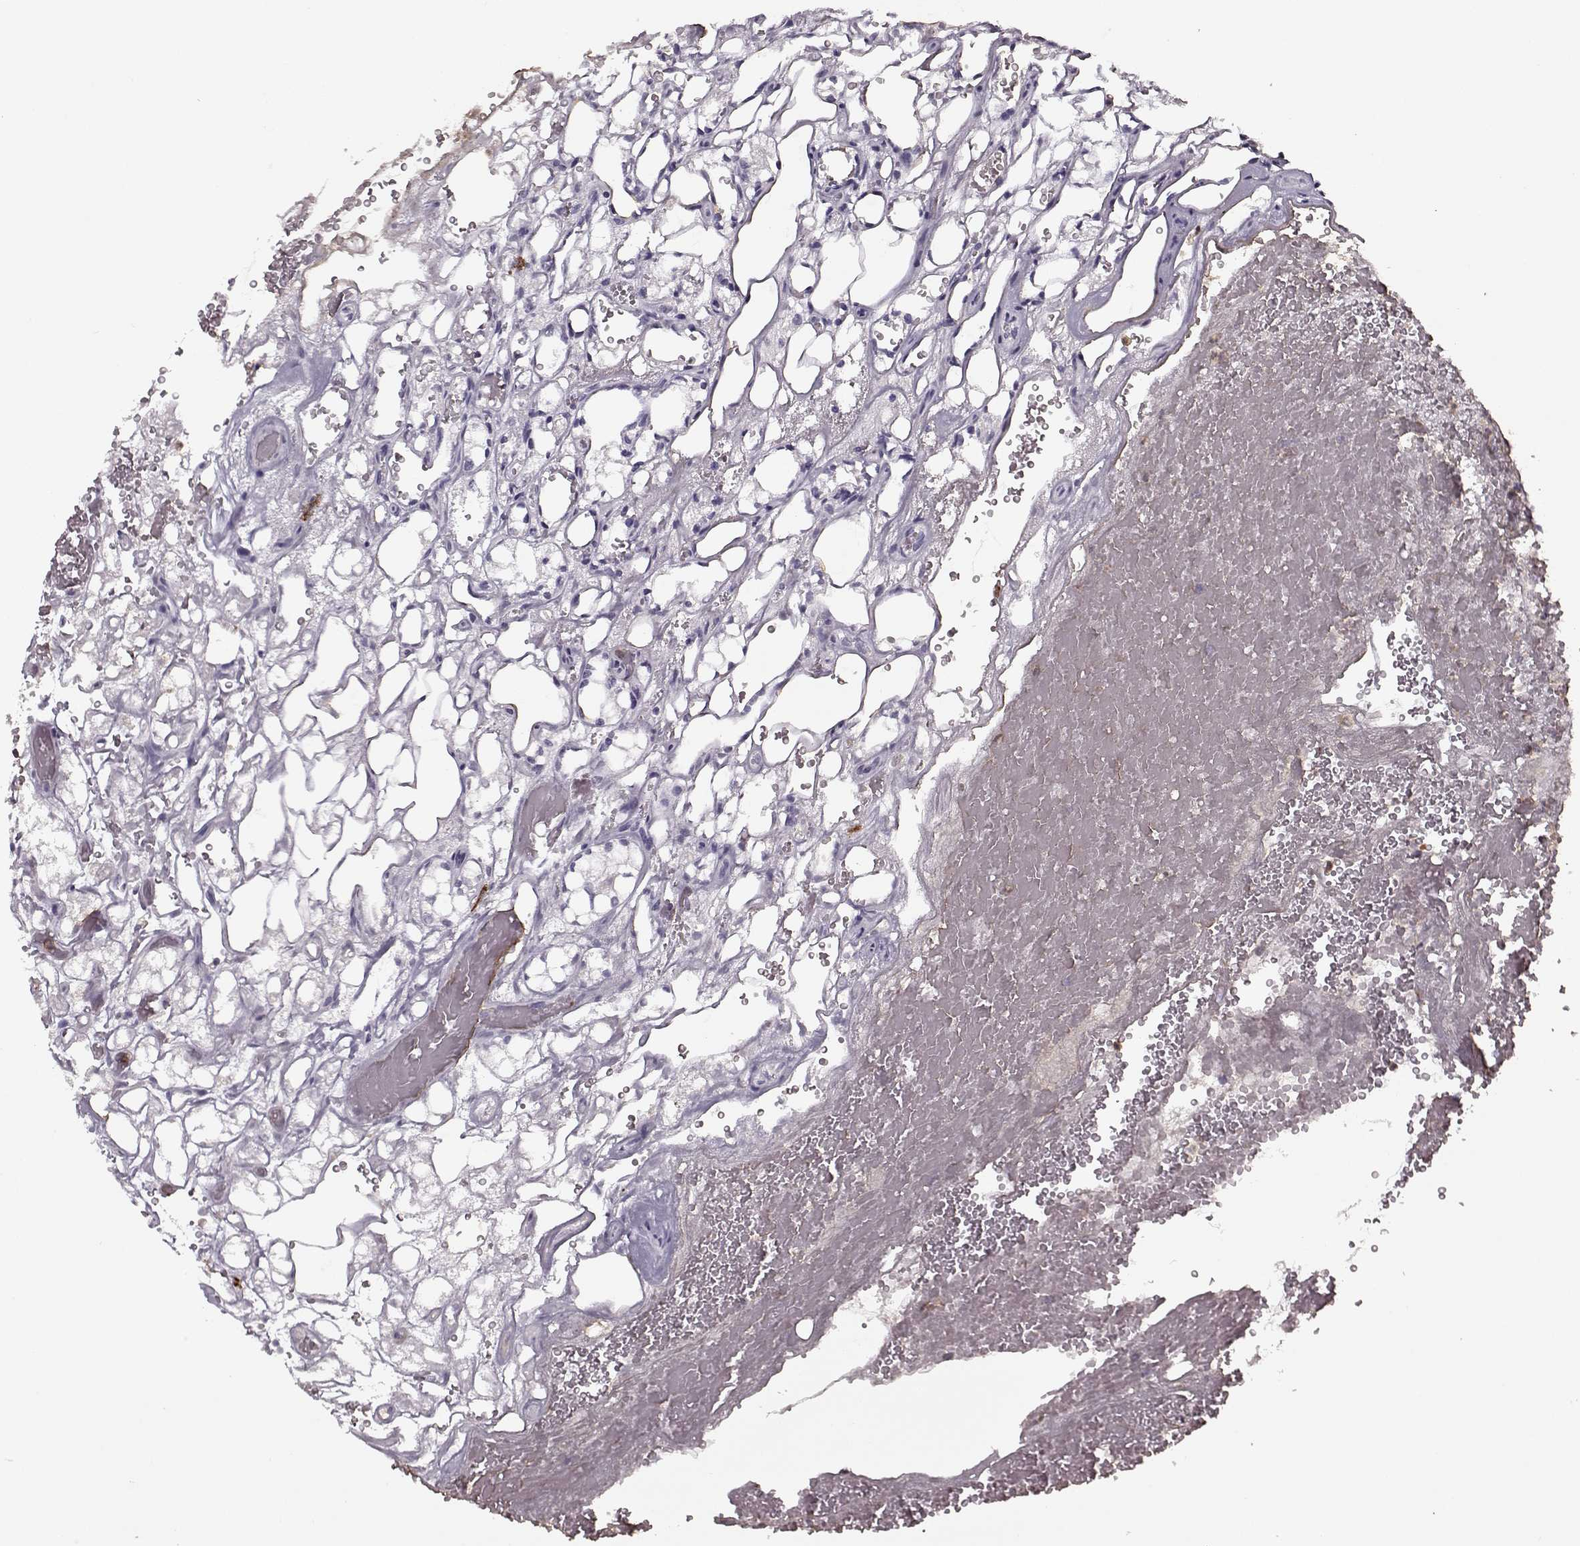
{"staining": {"intensity": "weak", "quantity": "<25%", "location": "cytoplasmic/membranous"}, "tissue": "renal cancer", "cell_type": "Tumor cells", "image_type": "cancer", "snomed": [{"axis": "morphology", "description": "Adenocarcinoma, NOS"}, {"axis": "topography", "description": "Kidney"}], "caption": "There is no significant expression in tumor cells of renal cancer (adenocarcinoma).", "gene": "DENND4B", "patient": {"sex": "female", "age": 69}}